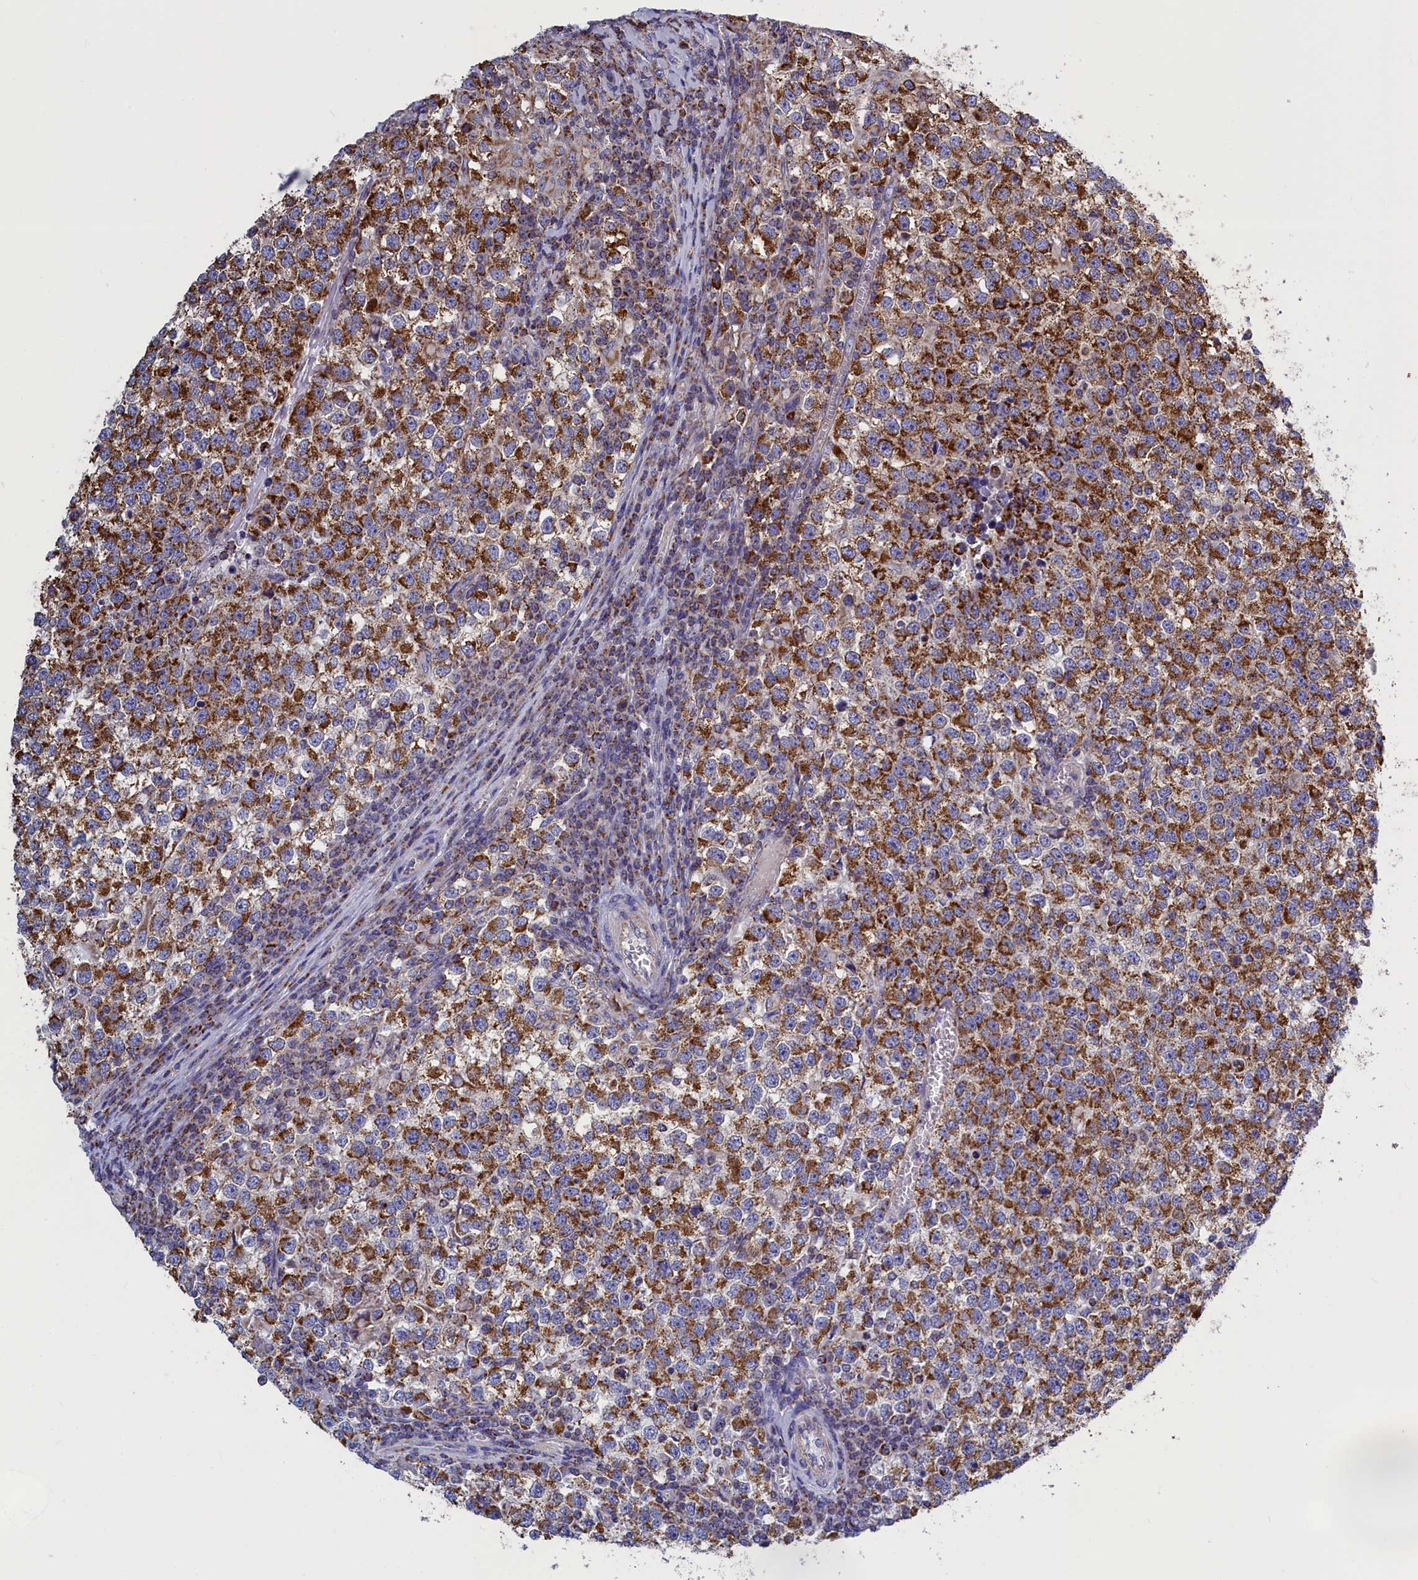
{"staining": {"intensity": "moderate", "quantity": ">75%", "location": "cytoplasmic/membranous"}, "tissue": "testis cancer", "cell_type": "Tumor cells", "image_type": "cancer", "snomed": [{"axis": "morphology", "description": "Seminoma, NOS"}, {"axis": "topography", "description": "Testis"}], "caption": "Protein staining exhibits moderate cytoplasmic/membranous staining in approximately >75% of tumor cells in testis seminoma.", "gene": "IFT122", "patient": {"sex": "male", "age": 65}}